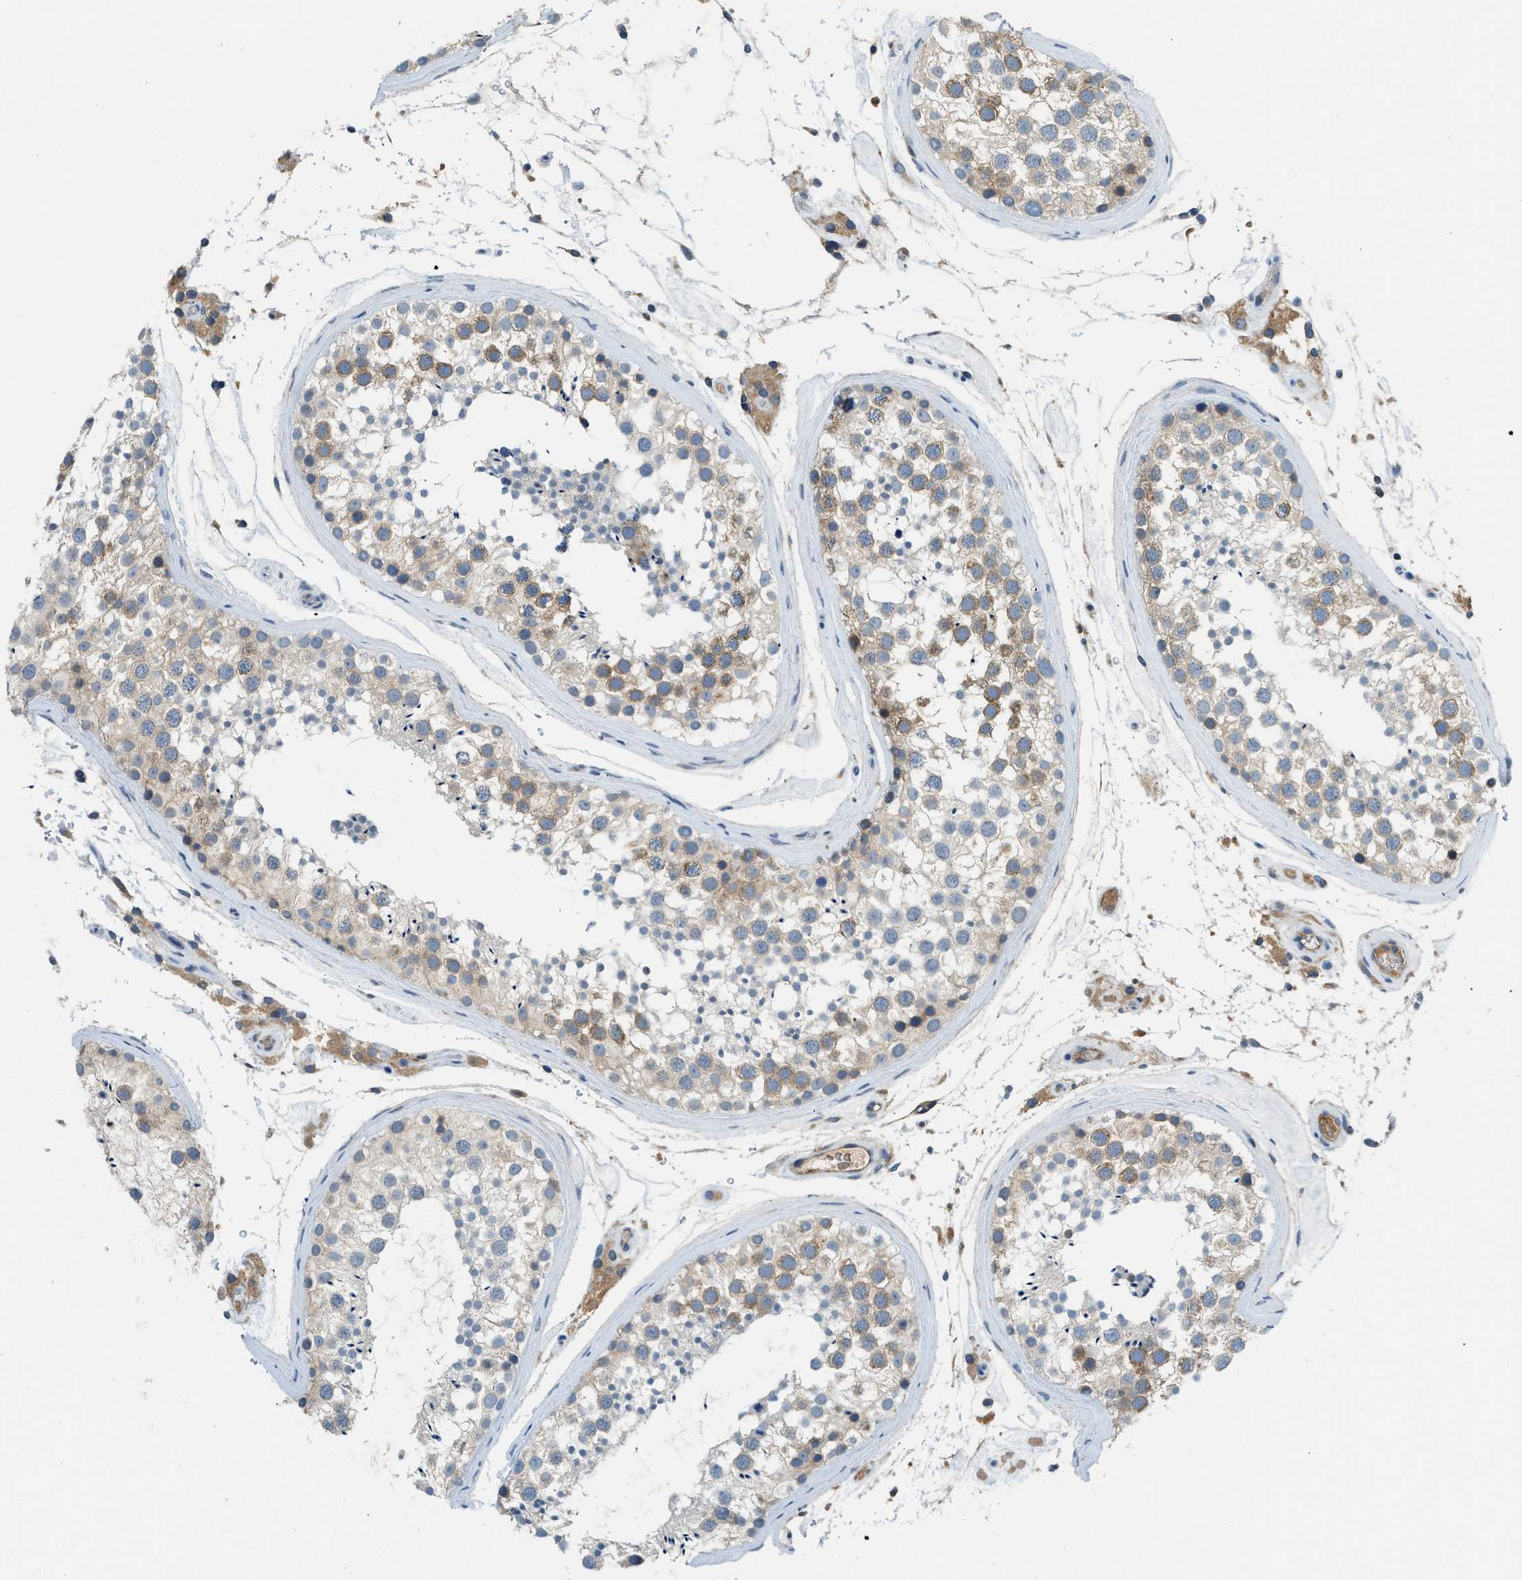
{"staining": {"intensity": "weak", "quantity": "25%-75%", "location": "cytoplasmic/membranous"}, "tissue": "testis", "cell_type": "Cells in seminiferous ducts", "image_type": "normal", "snomed": [{"axis": "morphology", "description": "Normal tissue, NOS"}, {"axis": "topography", "description": "Testis"}], "caption": "Normal testis reveals weak cytoplasmic/membranous expression in approximately 25%-75% of cells in seminiferous ducts, visualized by immunohistochemistry.", "gene": "BCAP31", "patient": {"sex": "male", "age": 46}}